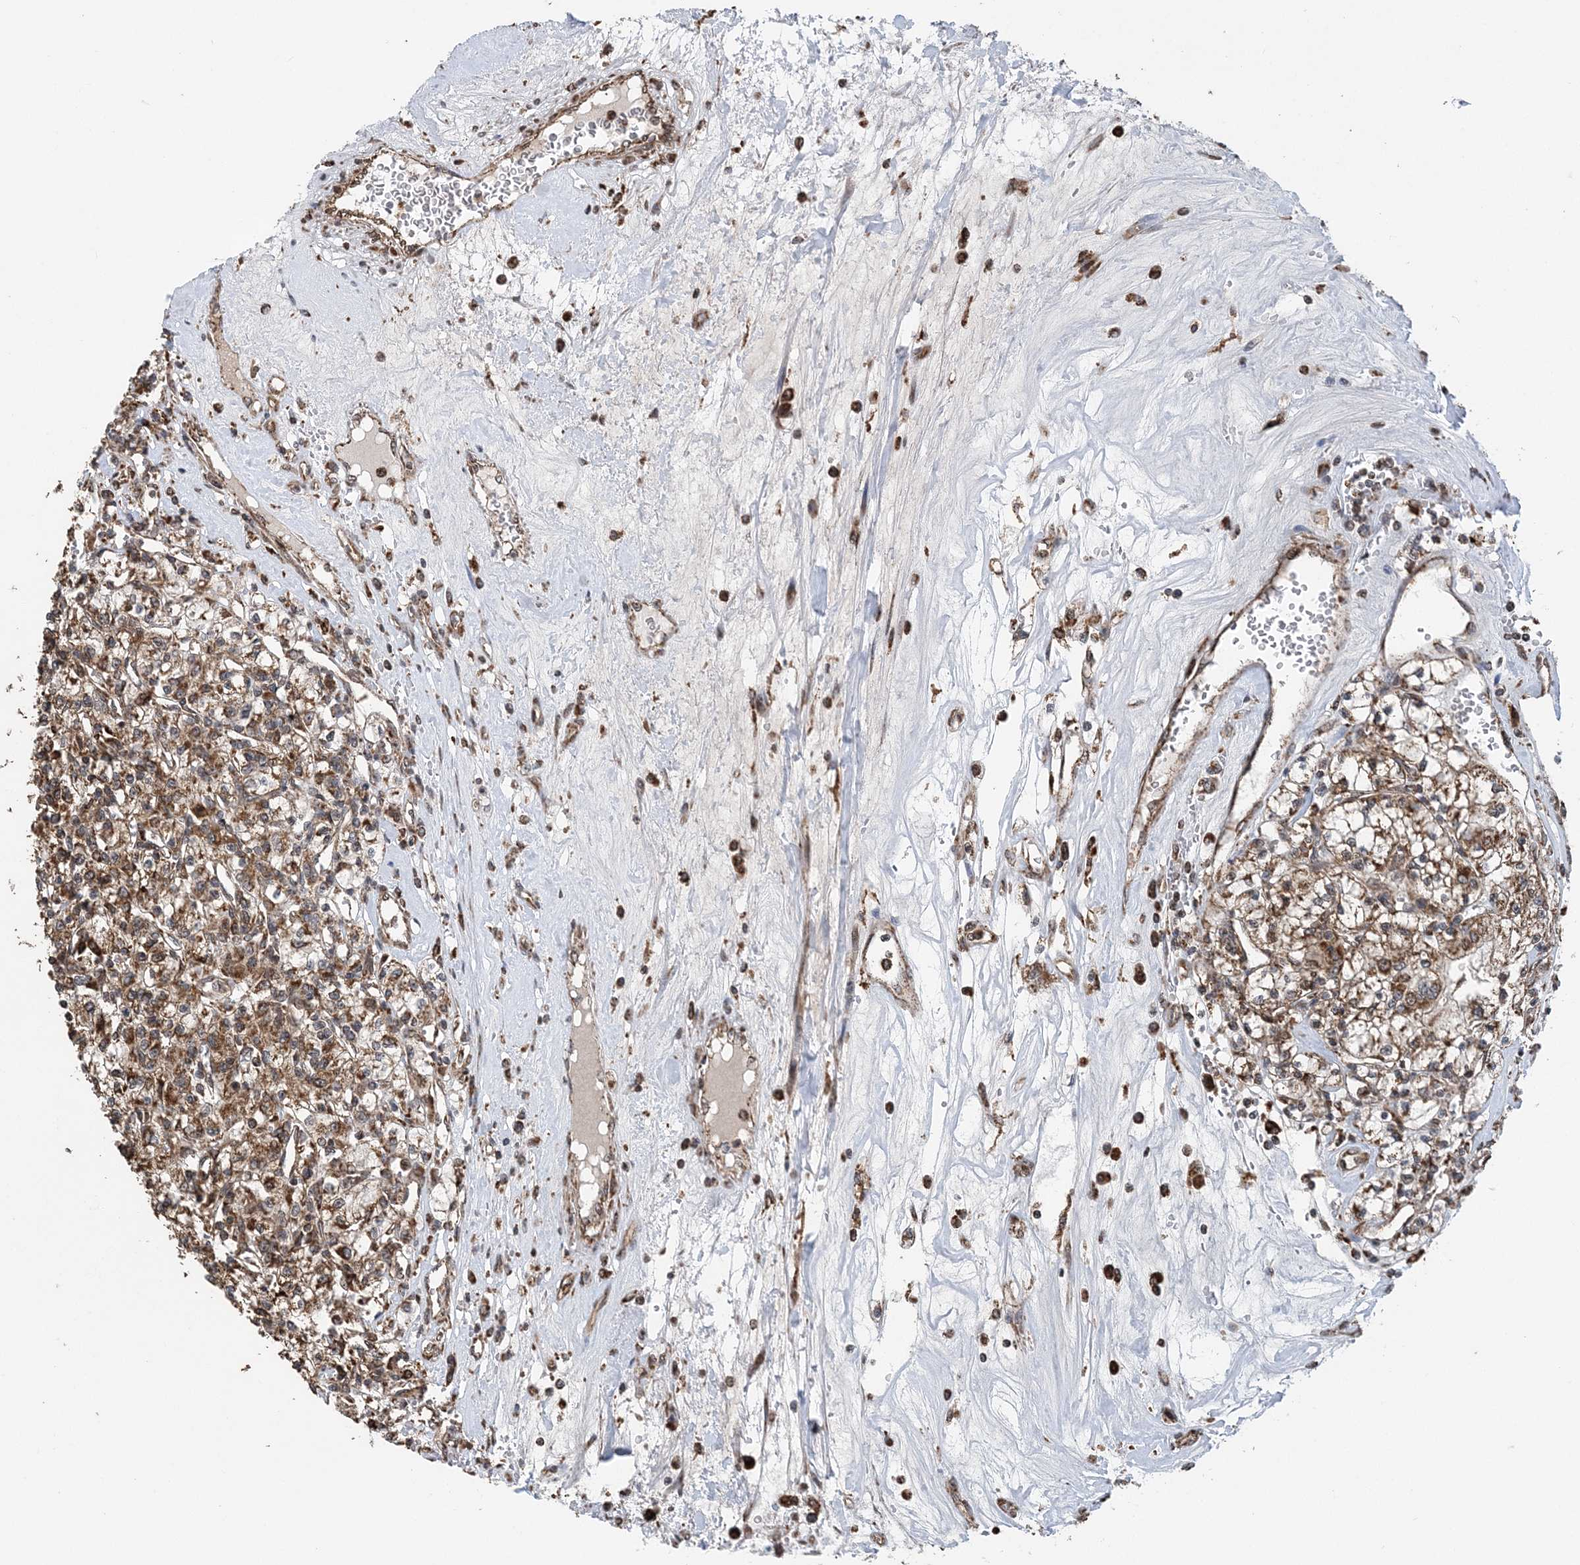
{"staining": {"intensity": "moderate", "quantity": ">75%", "location": "cytoplasmic/membranous"}, "tissue": "renal cancer", "cell_type": "Tumor cells", "image_type": "cancer", "snomed": [{"axis": "morphology", "description": "Adenocarcinoma, NOS"}, {"axis": "topography", "description": "Kidney"}], "caption": "Renal cancer stained with immunohistochemistry demonstrates moderate cytoplasmic/membranous staining in approximately >75% of tumor cells.", "gene": "PCBP1", "patient": {"sex": "female", "age": 59}}